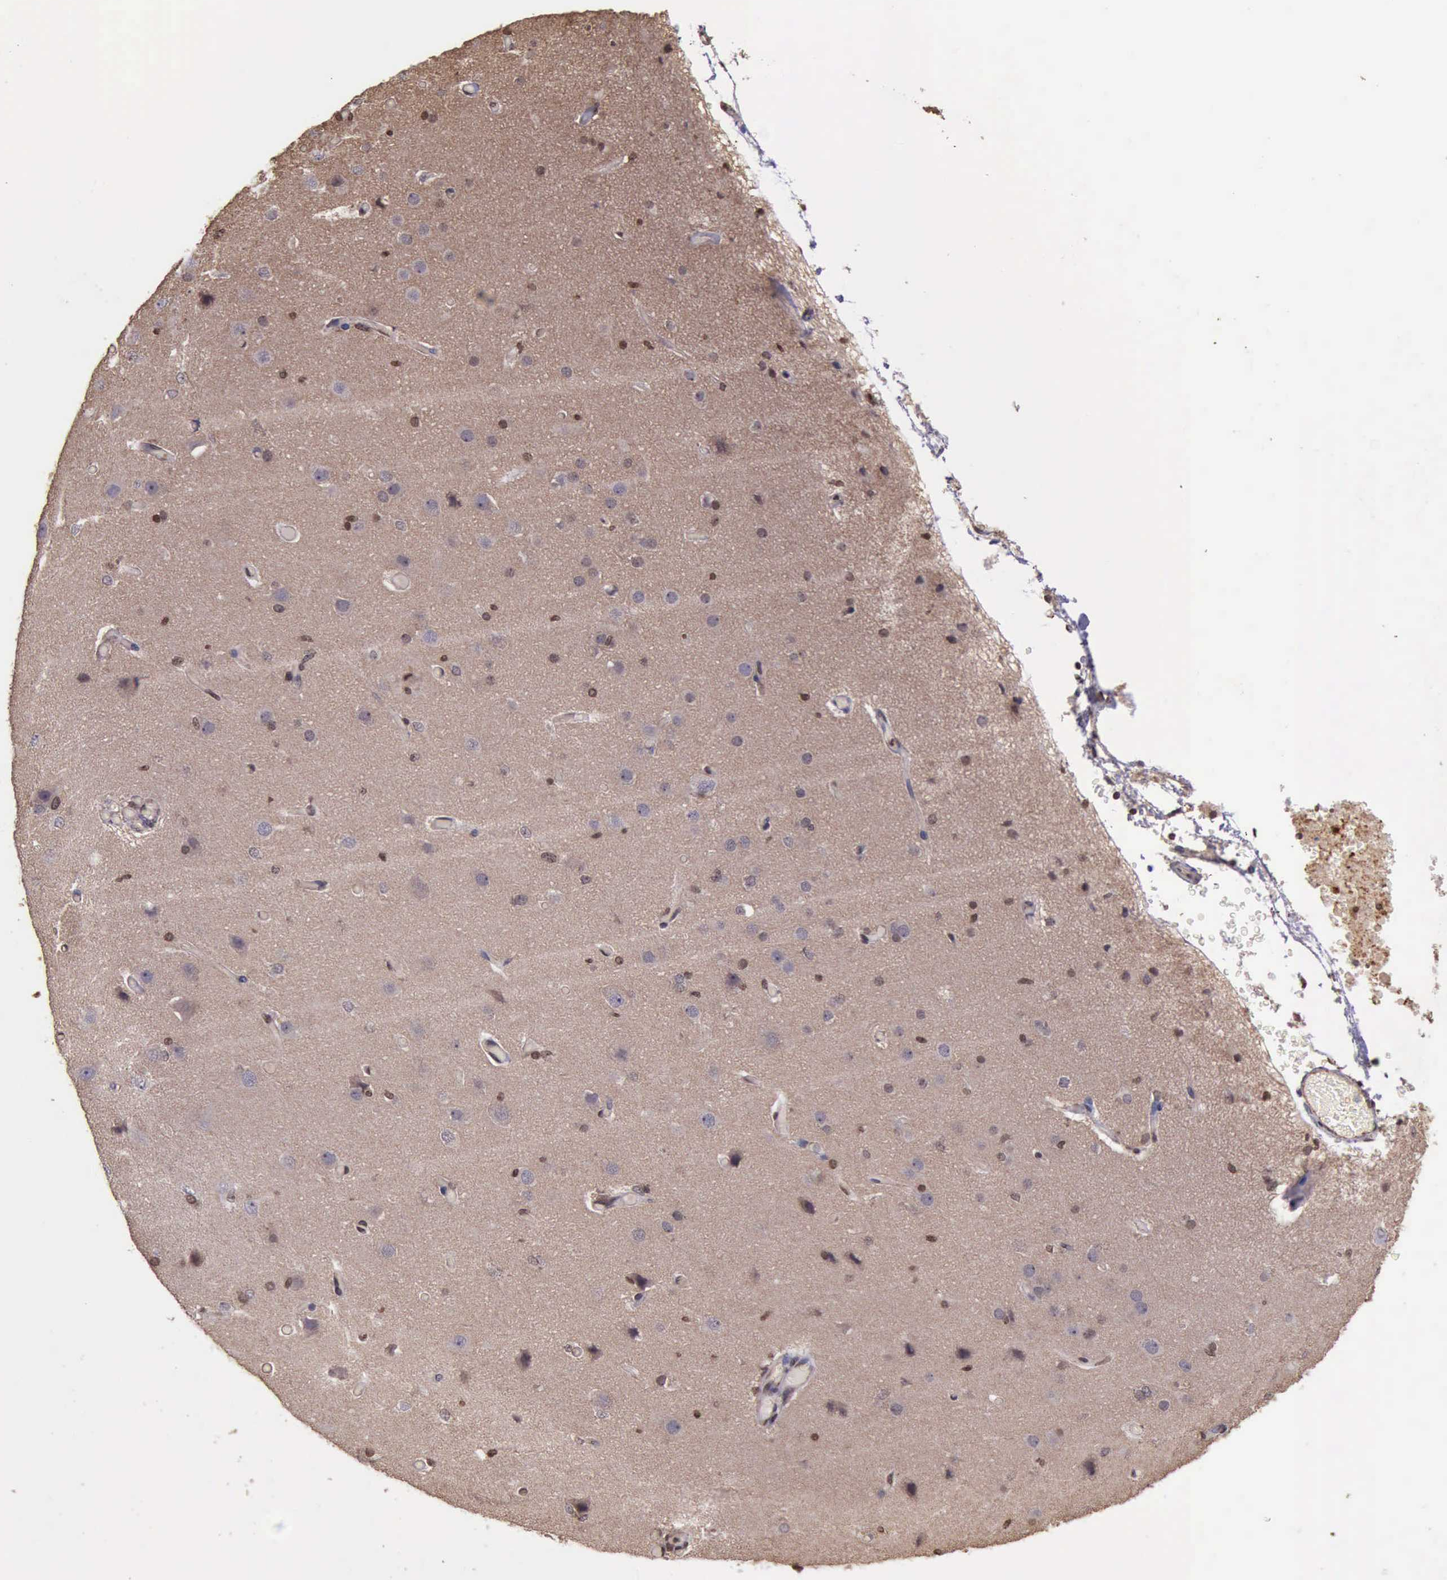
{"staining": {"intensity": "moderate", "quantity": ">75%", "location": "cytoplasmic/membranous,nuclear"}, "tissue": "cerebral cortex", "cell_type": "Endothelial cells", "image_type": "normal", "snomed": [{"axis": "morphology", "description": "Normal tissue, NOS"}, {"axis": "morphology", "description": "Glioma, malignant, High grade"}, {"axis": "topography", "description": "Cerebral cortex"}], "caption": "Benign cerebral cortex exhibits moderate cytoplasmic/membranous,nuclear staining in about >75% of endothelial cells, visualized by immunohistochemistry. The protein is shown in brown color, while the nuclei are stained blue.", "gene": "CTNNB1", "patient": {"sex": "male", "age": 77}}